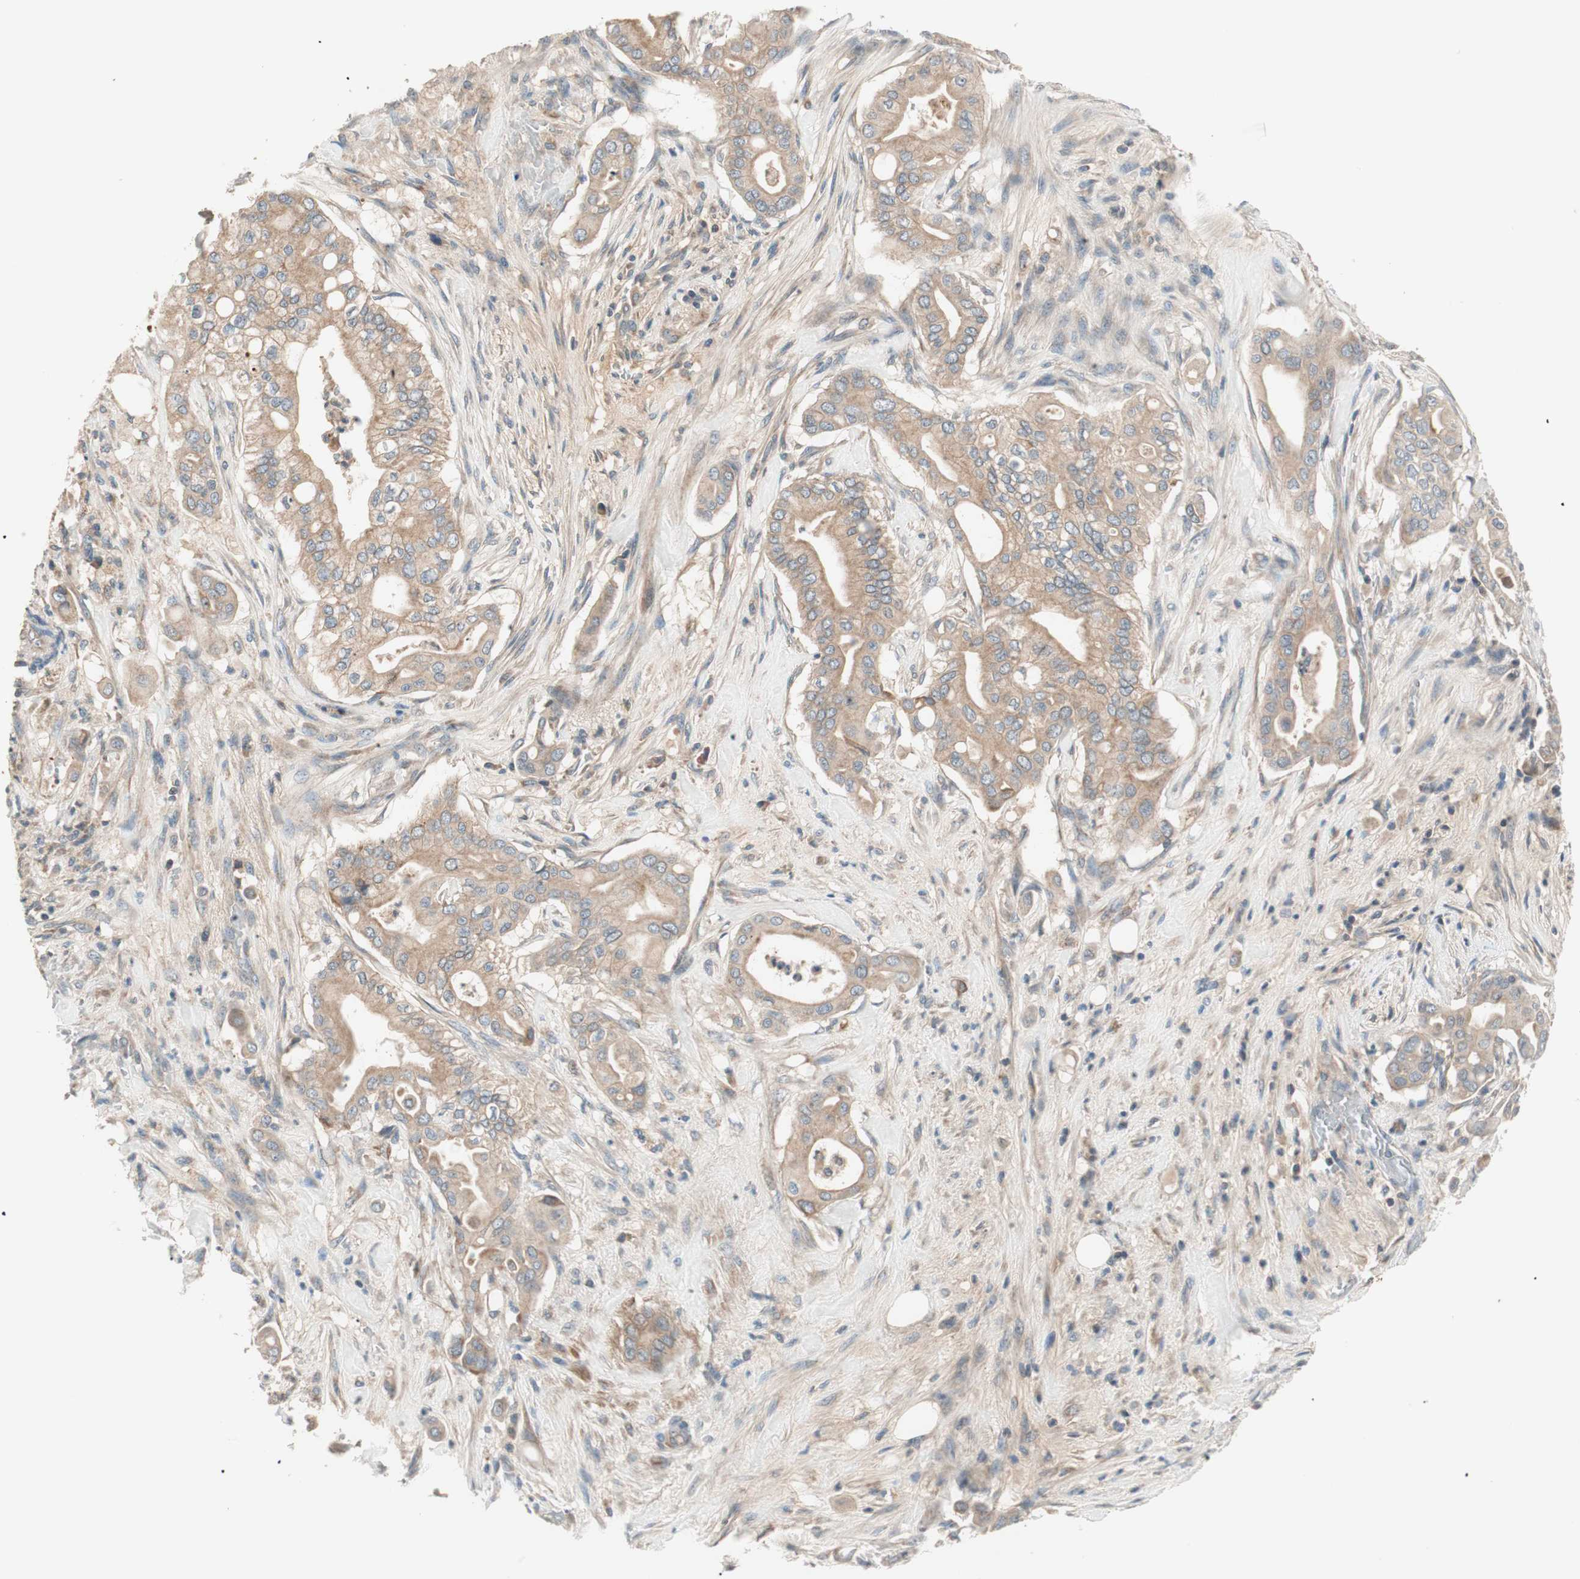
{"staining": {"intensity": "moderate", "quantity": ">75%", "location": "cytoplasmic/membranous"}, "tissue": "liver cancer", "cell_type": "Tumor cells", "image_type": "cancer", "snomed": [{"axis": "morphology", "description": "Cholangiocarcinoma"}, {"axis": "topography", "description": "Liver"}], "caption": "IHC of human liver cholangiocarcinoma demonstrates medium levels of moderate cytoplasmic/membranous expression in about >75% of tumor cells. Nuclei are stained in blue.", "gene": "HPN", "patient": {"sex": "female", "age": 68}}